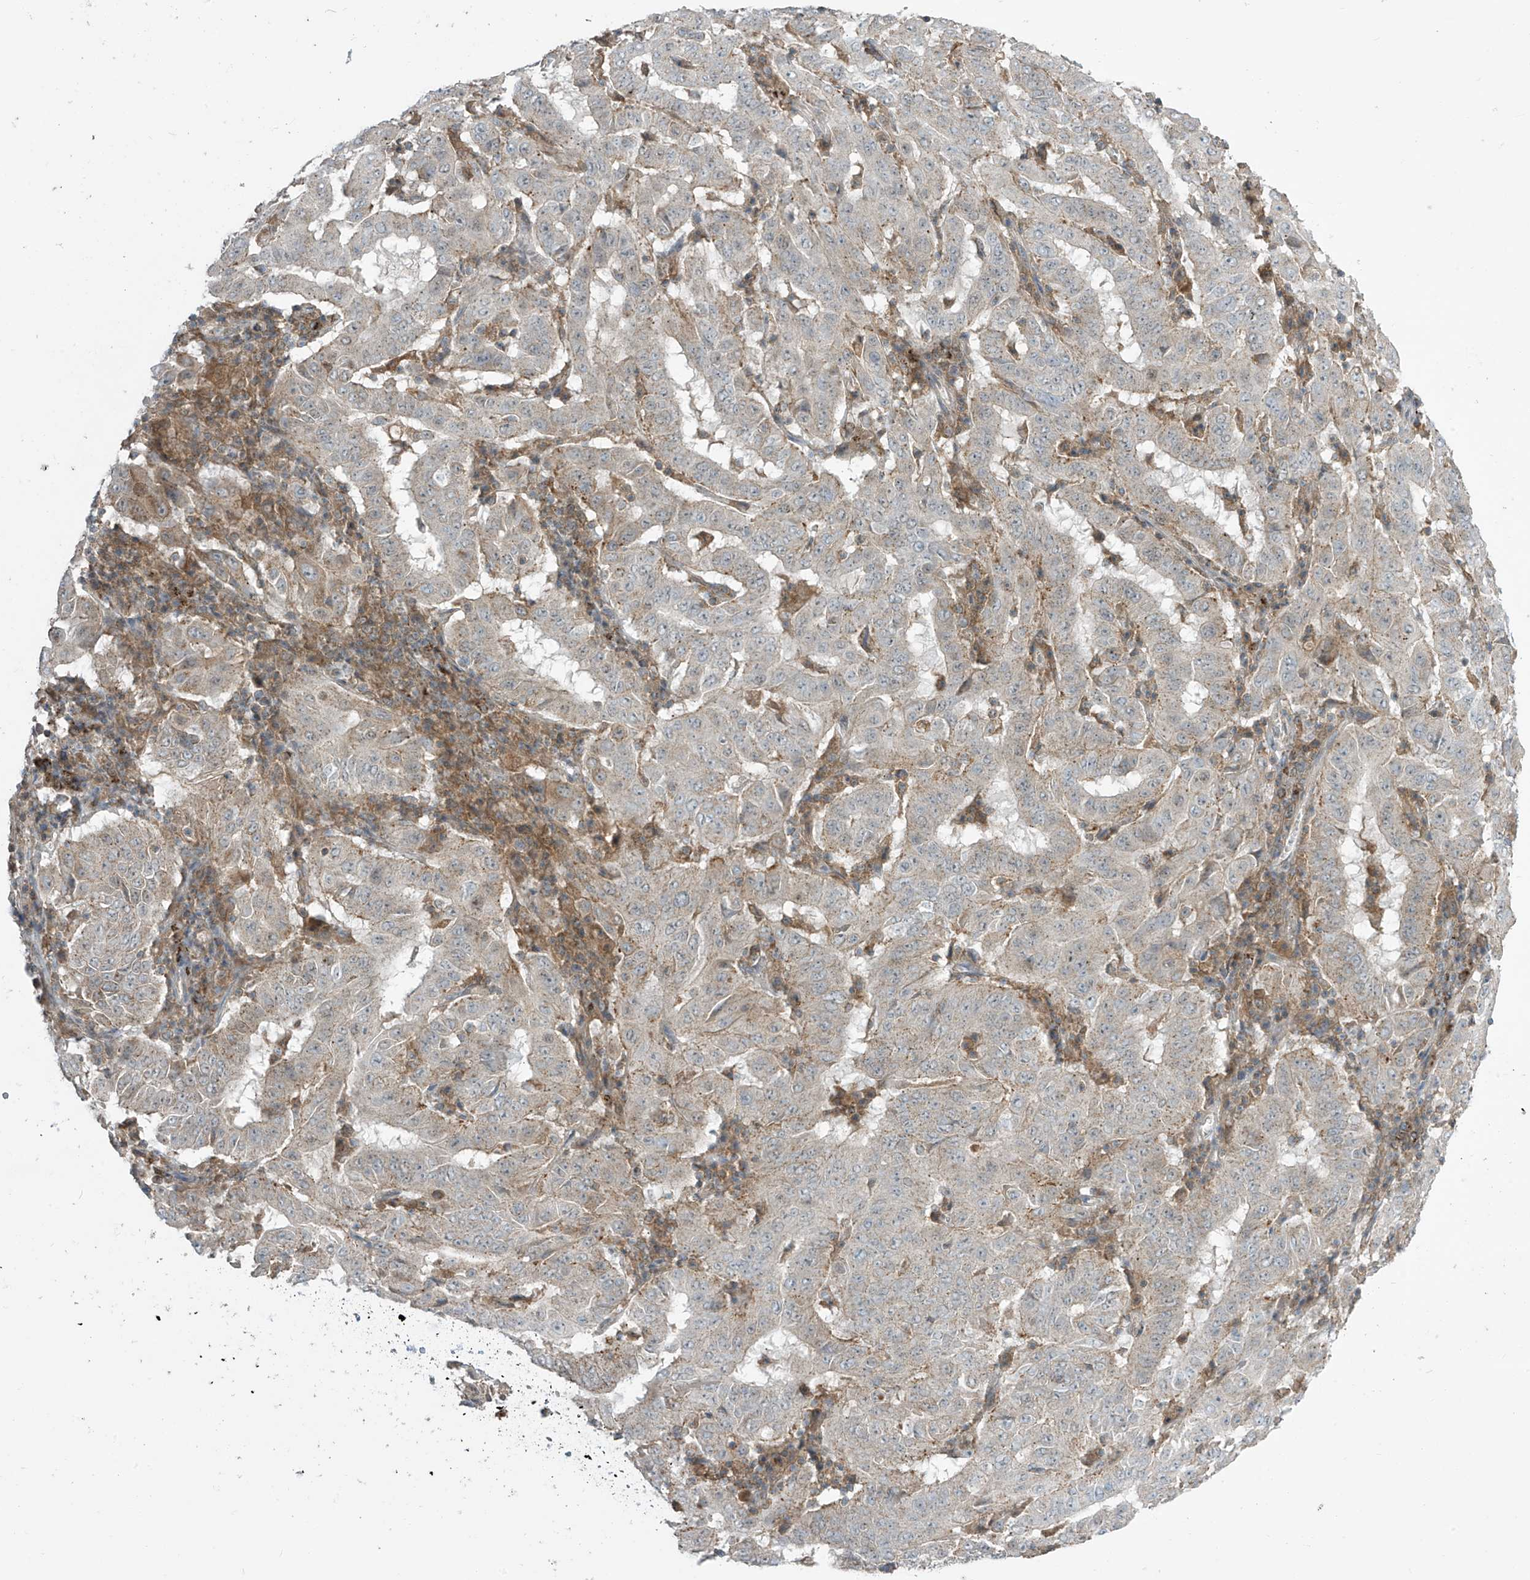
{"staining": {"intensity": "negative", "quantity": "none", "location": "none"}, "tissue": "pancreatic cancer", "cell_type": "Tumor cells", "image_type": "cancer", "snomed": [{"axis": "morphology", "description": "Adenocarcinoma, NOS"}, {"axis": "topography", "description": "Pancreas"}], "caption": "Immunohistochemistry of human pancreatic adenocarcinoma exhibits no staining in tumor cells.", "gene": "PARVG", "patient": {"sex": "male", "age": 63}}